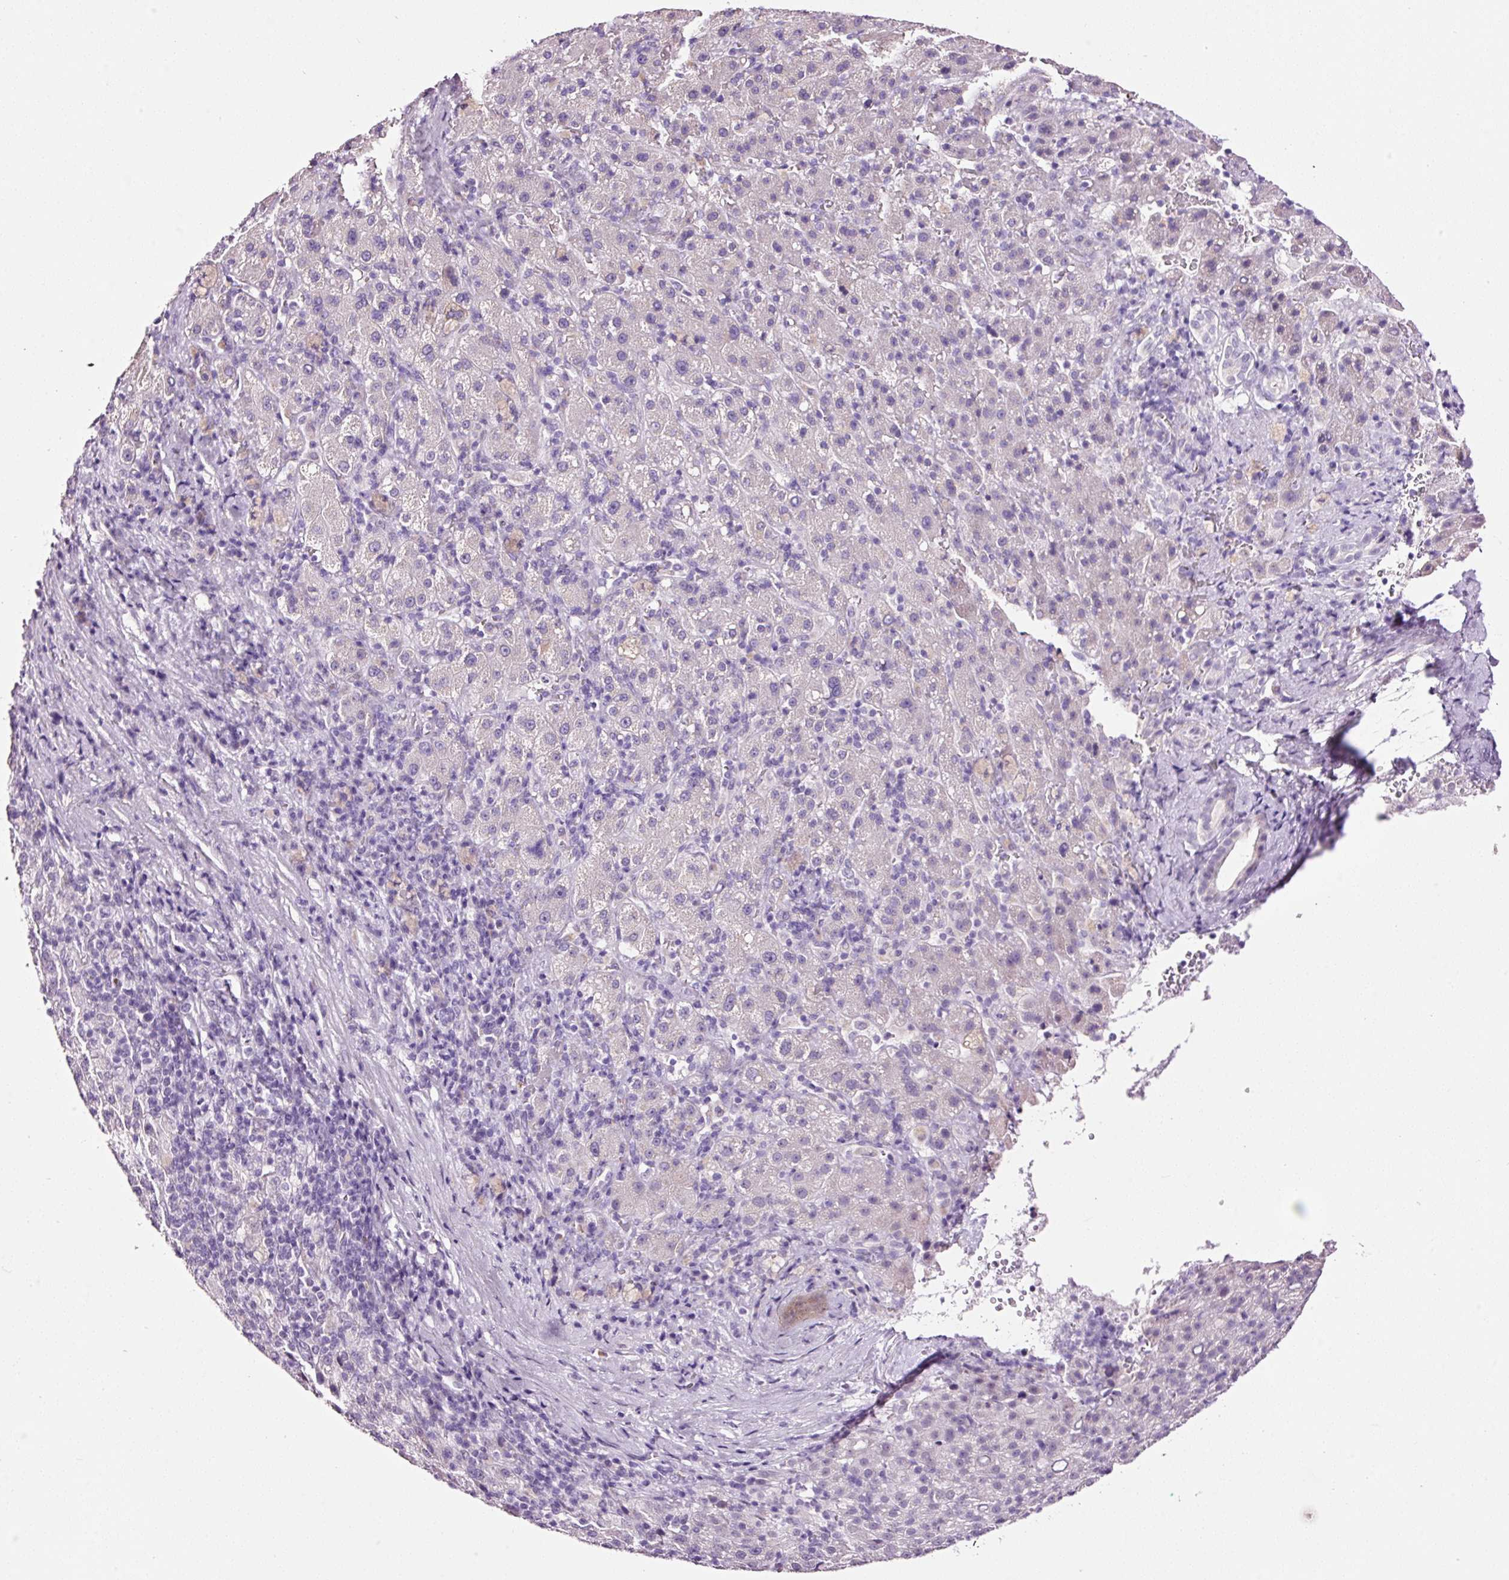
{"staining": {"intensity": "negative", "quantity": "none", "location": "none"}, "tissue": "liver cancer", "cell_type": "Tumor cells", "image_type": "cancer", "snomed": [{"axis": "morphology", "description": "Carcinoma, Hepatocellular, NOS"}, {"axis": "topography", "description": "Liver"}], "caption": "DAB (3,3'-diaminobenzidine) immunohistochemical staining of liver hepatocellular carcinoma shows no significant positivity in tumor cells. The staining was performed using DAB (3,3'-diaminobenzidine) to visualize the protein expression in brown, while the nuclei were stained in blue with hematoxylin (Magnification: 20x).", "gene": "RTF2", "patient": {"sex": "female", "age": 58}}